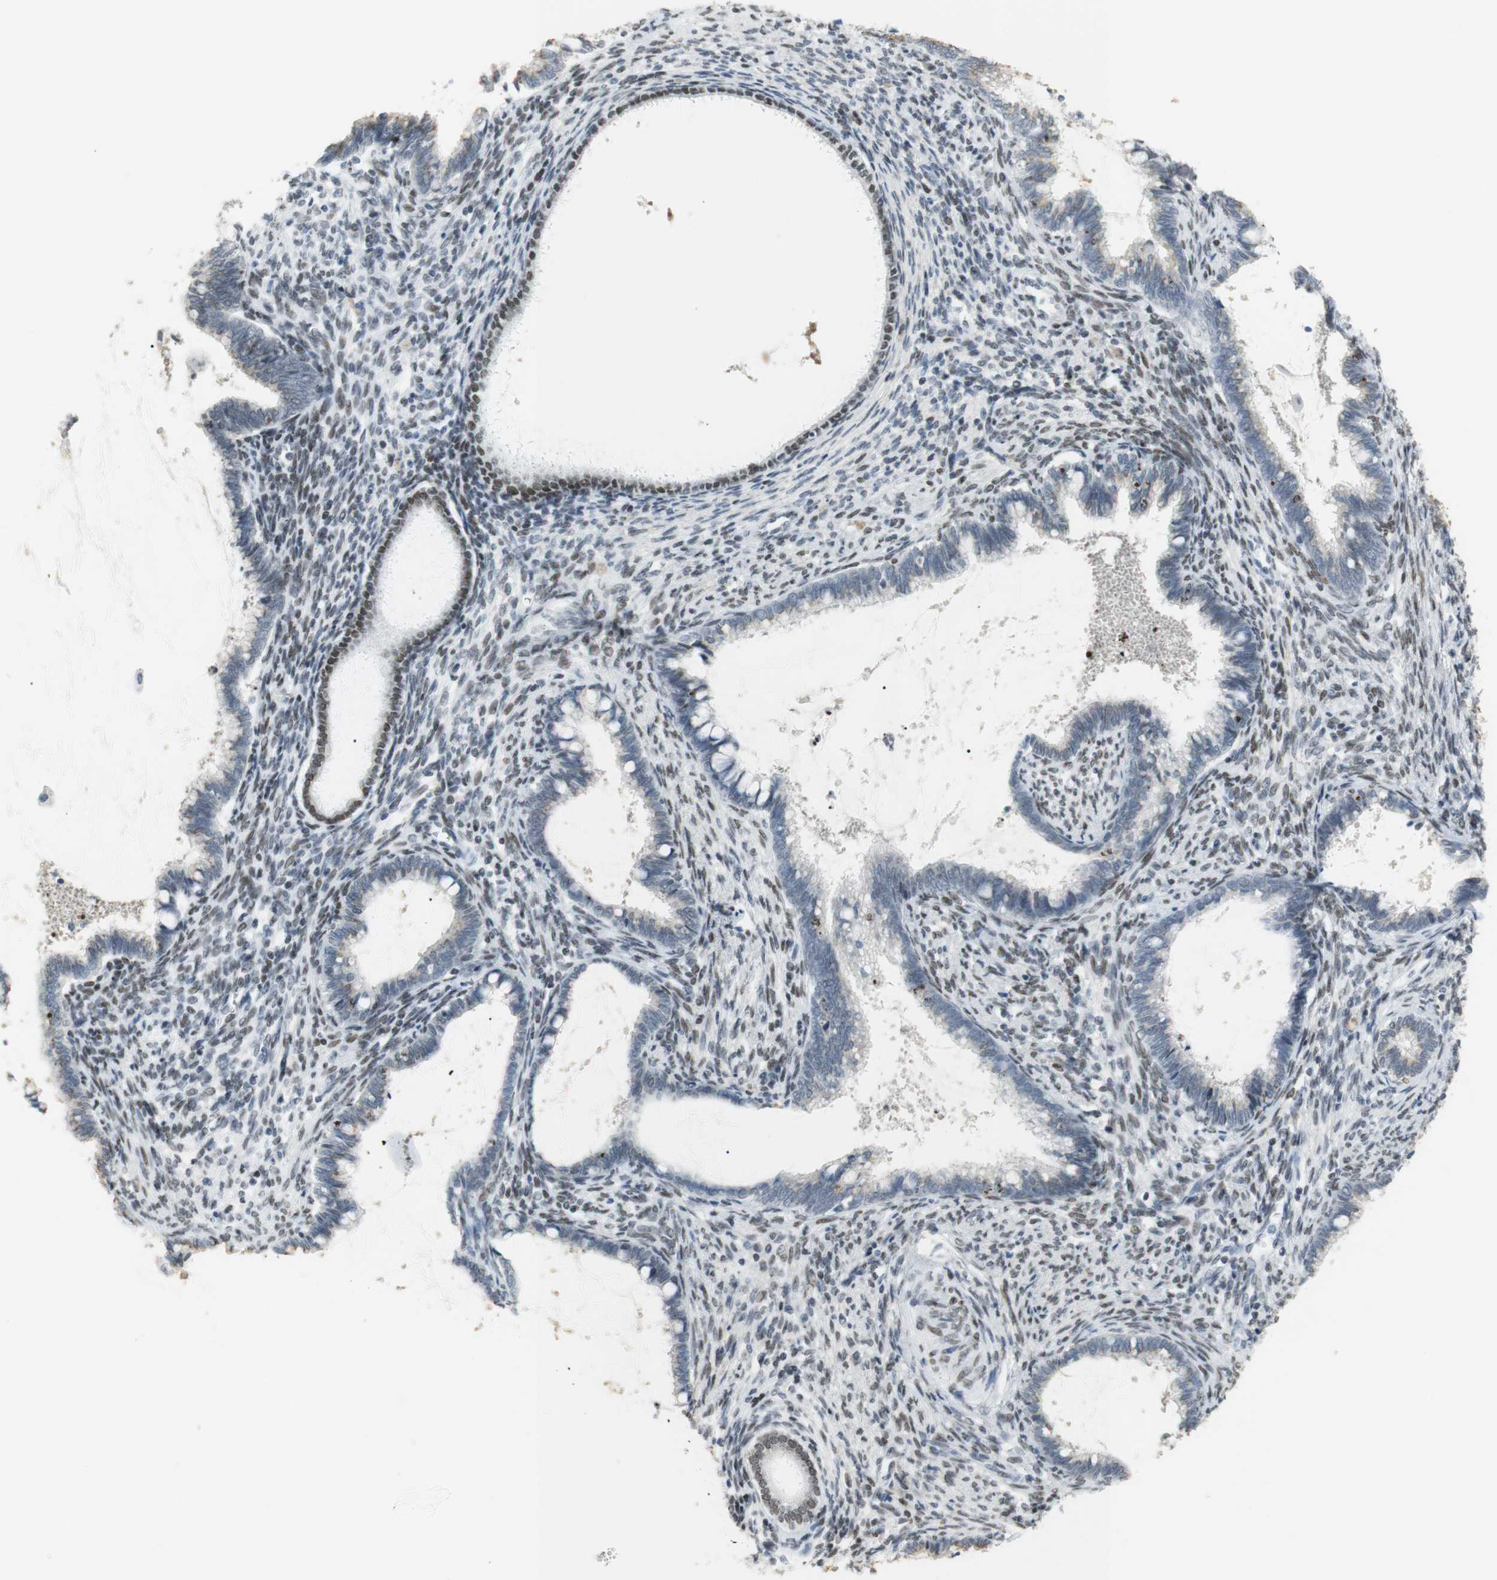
{"staining": {"intensity": "weak", "quantity": "25%-75%", "location": "cytoplasmic/membranous"}, "tissue": "cervical cancer", "cell_type": "Tumor cells", "image_type": "cancer", "snomed": [{"axis": "morphology", "description": "Adenocarcinoma, NOS"}, {"axis": "topography", "description": "Cervix"}], "caption": "Approximately 25%-75% of tumor cells in cervical adenocarcinoma display weak cytoplasmic/membranous protein expression as visualized by brown immunohistochemical staining.", "gene": "BMI1", "patient": {"sex": "female", "age": 44}}